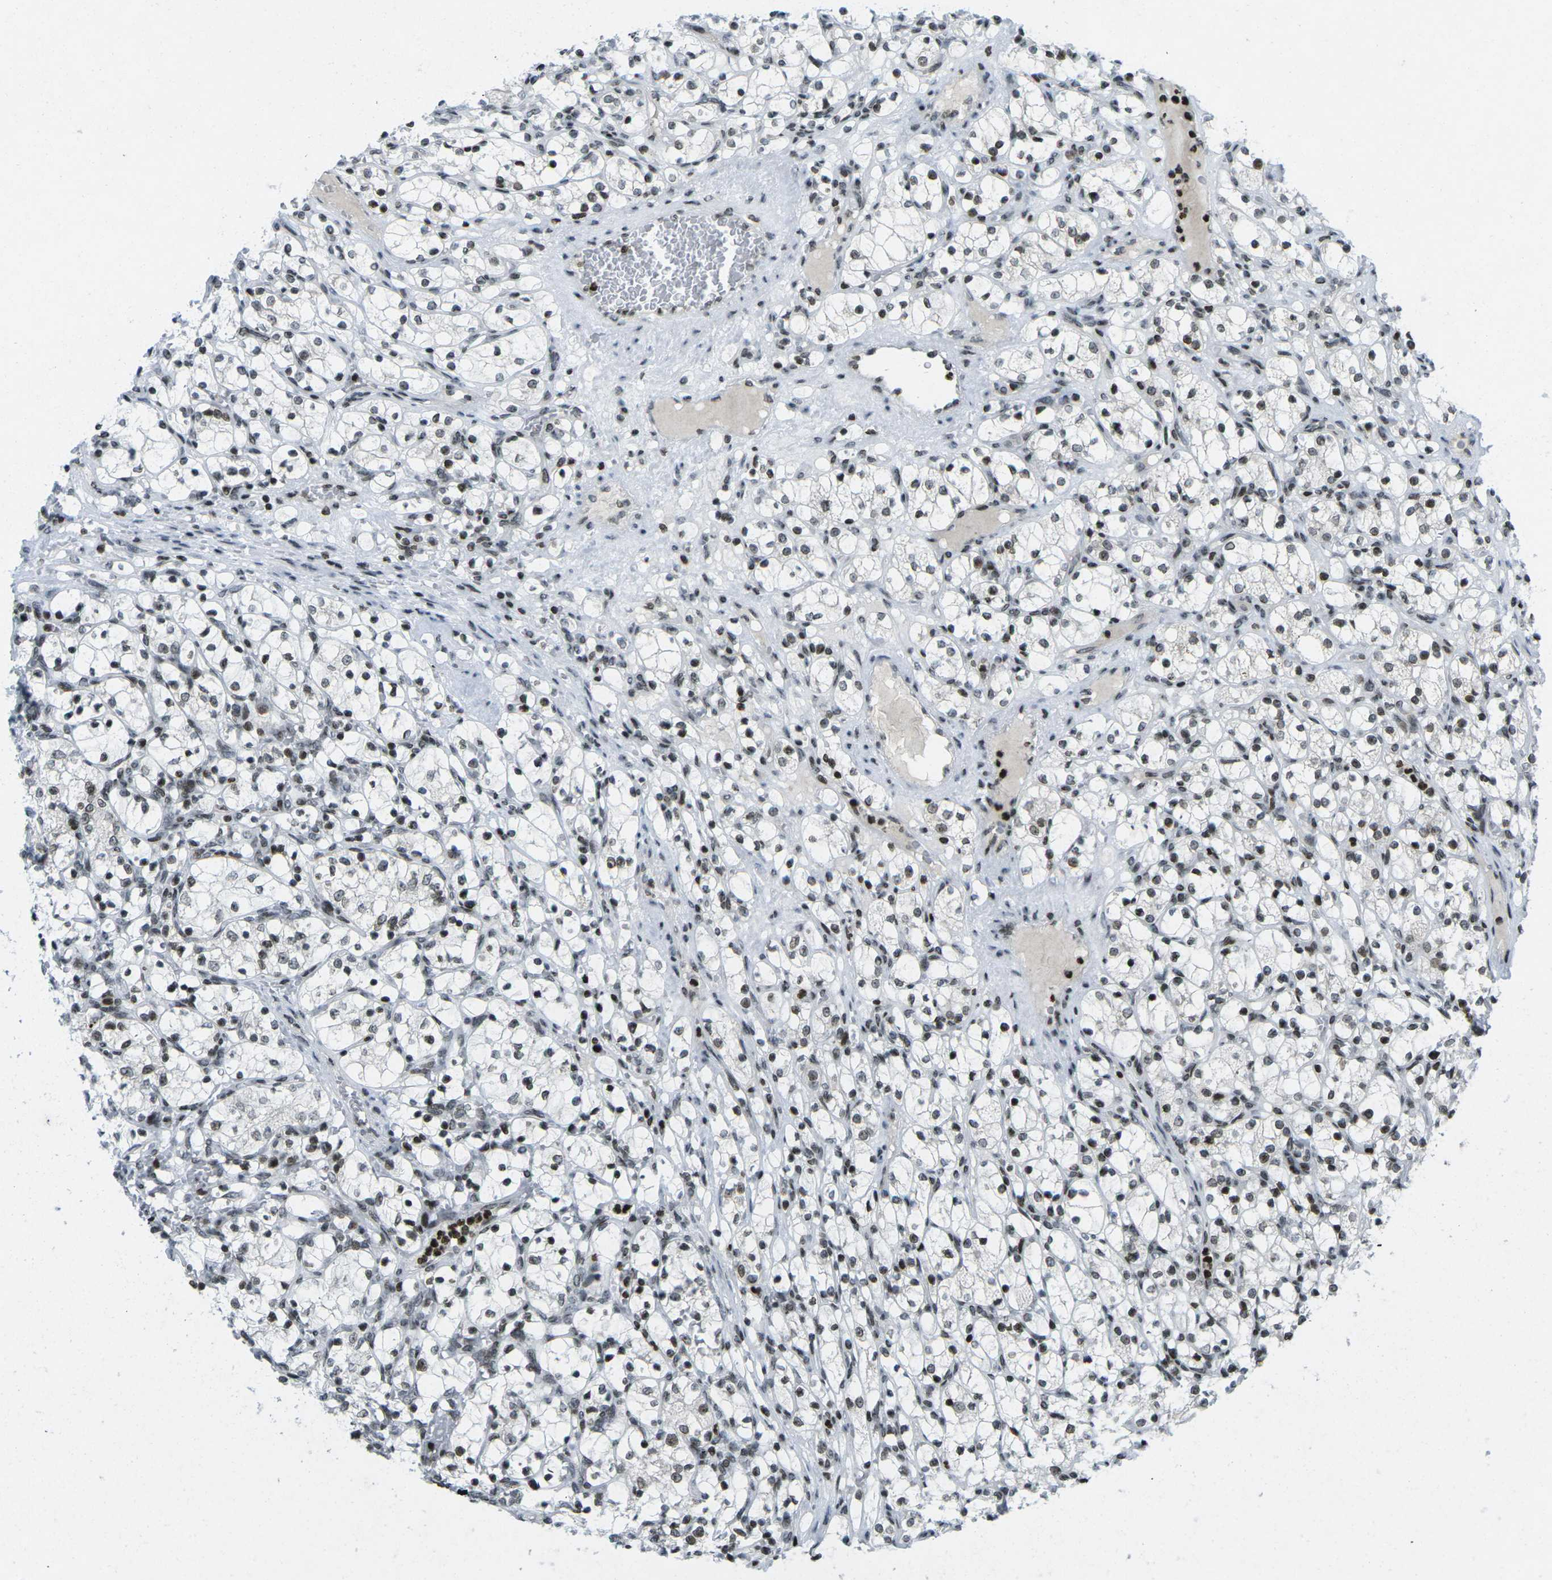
{"staining": {"intensity": "moderate", "quantity": ">75%", "location": "nuclear"}, "tissue": "renal cancer", "cell_type": "Tumor cells", "image_type": "cancer", "snomed": [{"axis": "morphology", "description": "Adenocarcinoma, NOS"}, {"axis": "topography", "description": "Kidney"}], "caption": "Moderate nuclear expression for a protein is seen in approximately >75% of tumor cells of renal adenocarcinoma using immunohistochemistry (IHC).", "gene": "EME1", "patient": {"sex": "female", "age": 69}}